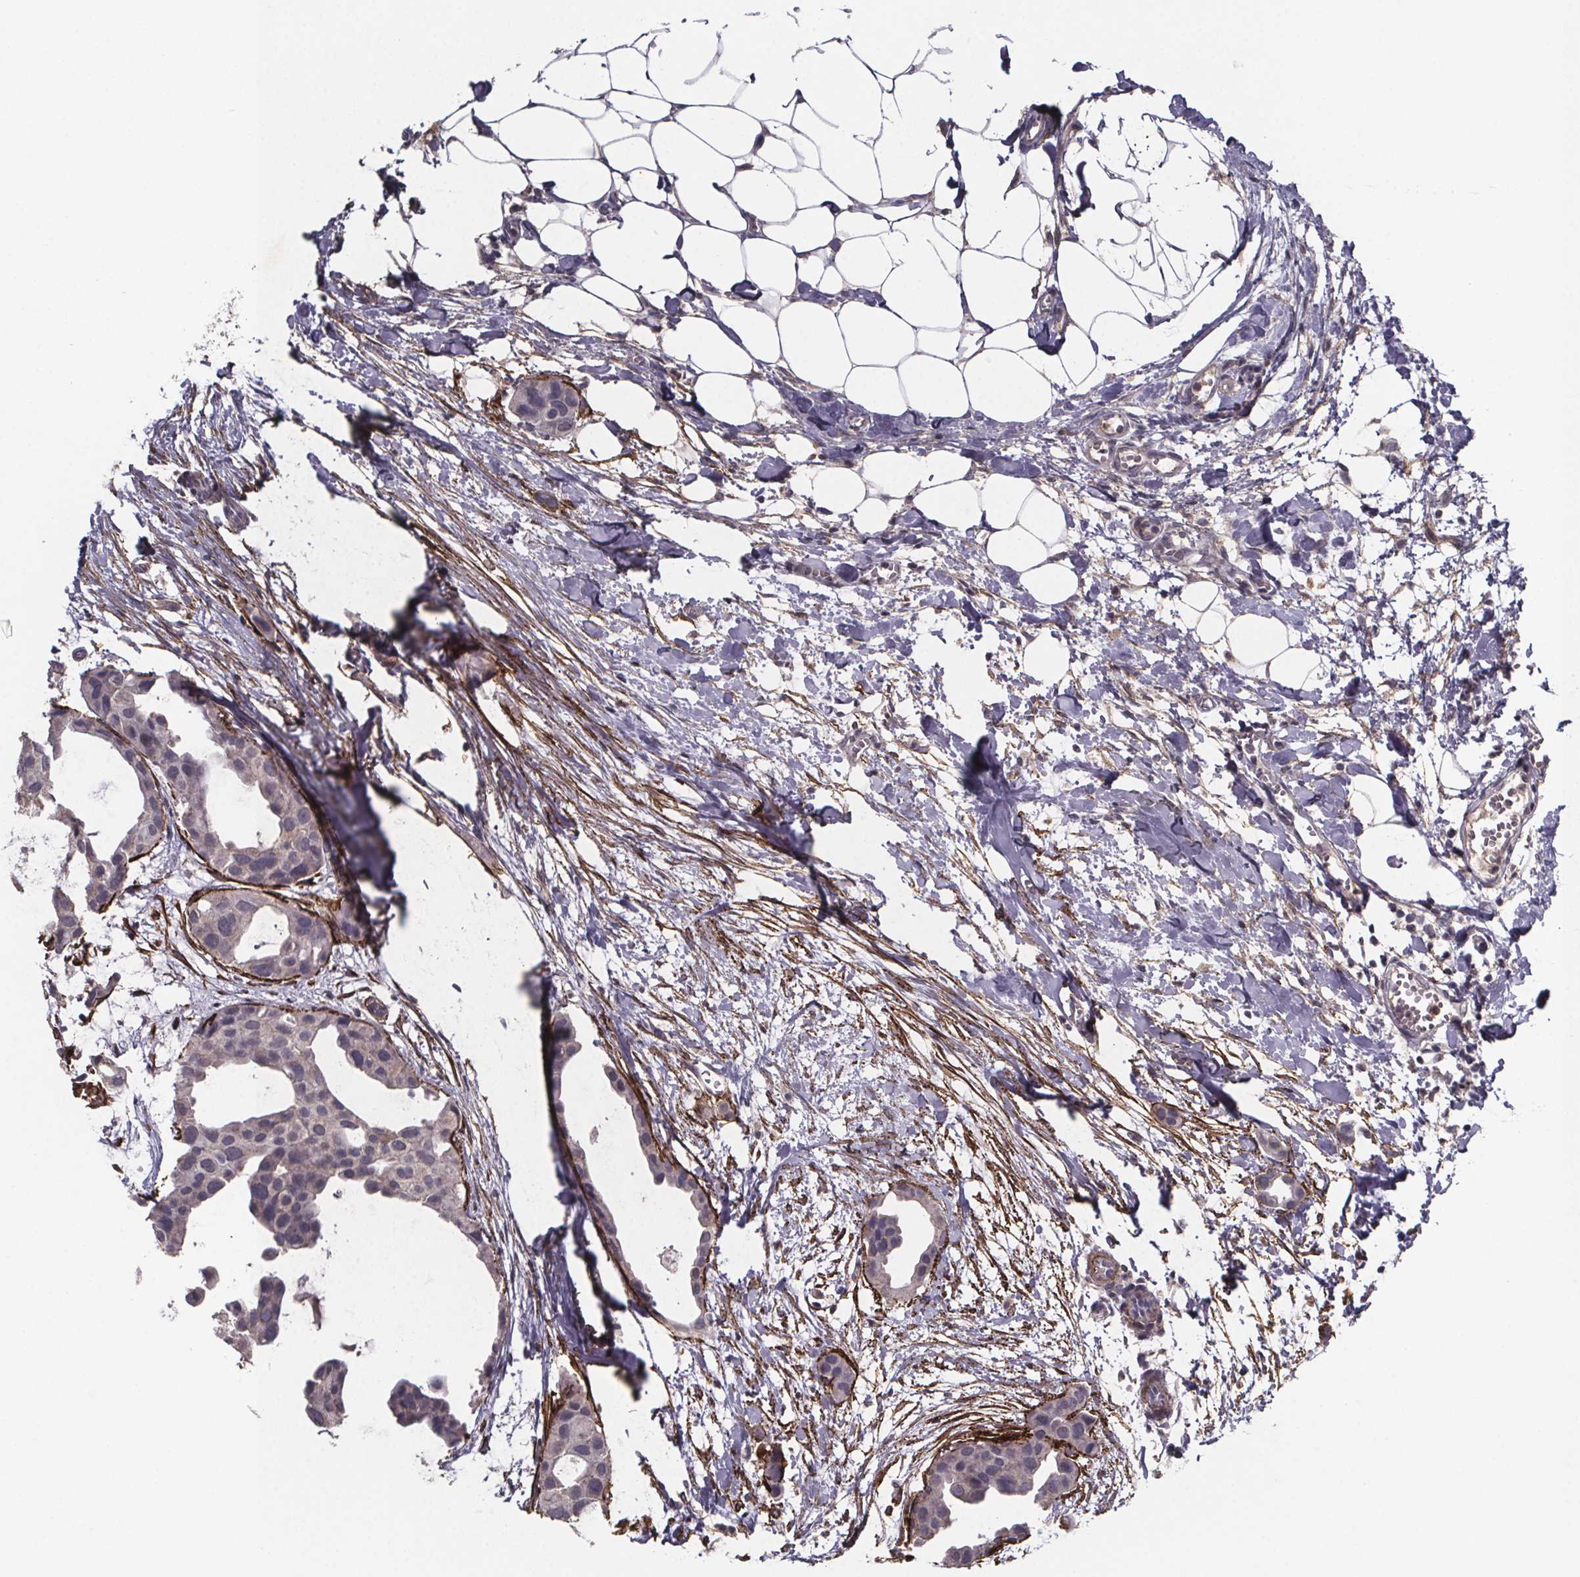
{"staining": {"intensity": "negative", "quantity": "none", "location": "none"}, "tissue": "breast cancer", "cell_type": "Tumor cells", "image_type": "cancer", "snomed": [{"axis": "morphology", "description": "Duct carcinoma"}, {"axis": "topography", "description": "Breast"}], "caption": "Tumor cells are negative for brown protein staining in breast cancer (infiltrating ductal carcinoma).", "gene": "PALLD", "patient": {"sex": "female", "age": 38}}